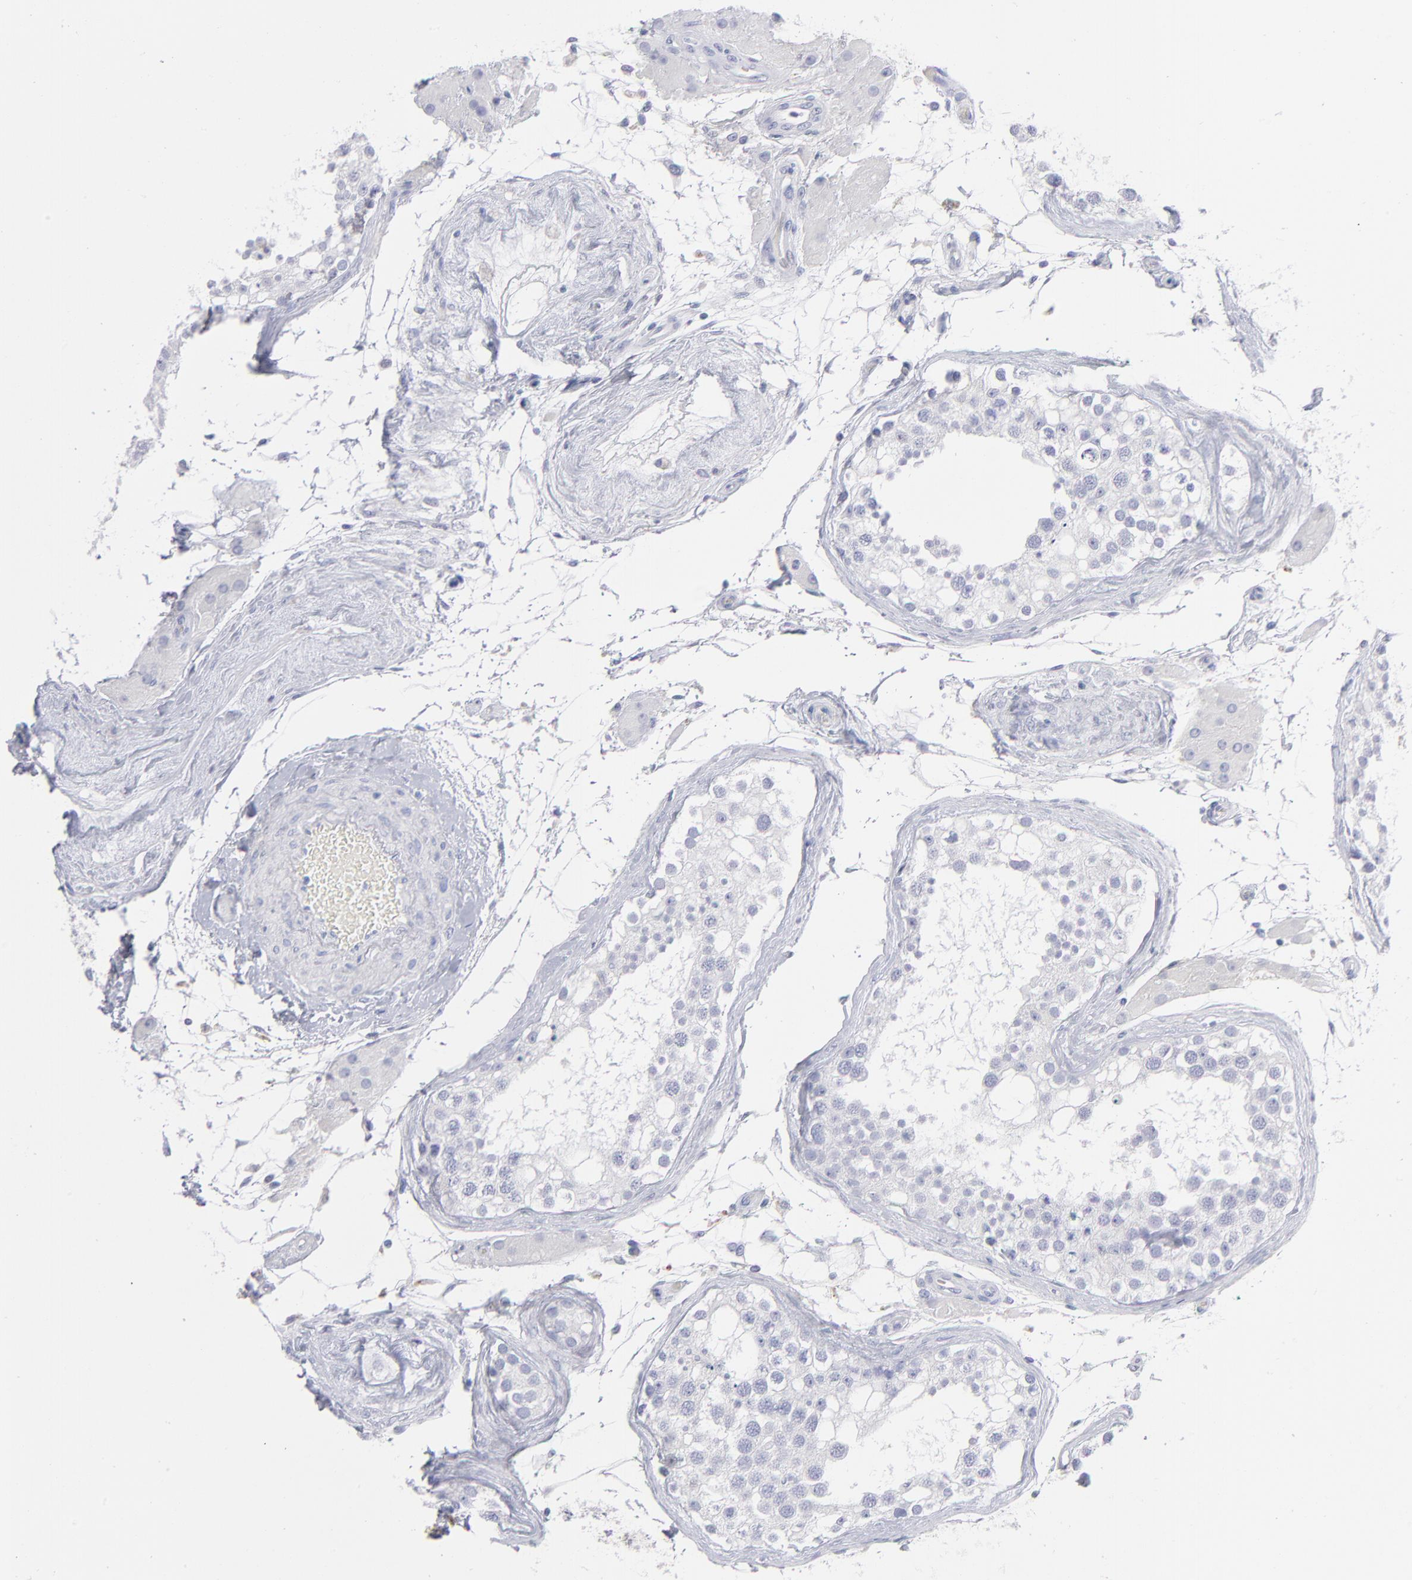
{"staining": {"intensity": "negative", "quantity": "none", "location": "none"}, "tissue": "testis", "cell_type": "Cells in seminiferous ducts", "image_type": "normal", "snomed": [{"axis": "morphology", "description": "Normal tissue, NOS"}, {"axis": "topography", "description": "Testis"}], "caption": "Immunohistochemistry (IHC) of benign testis reveals no positivity in cells in seminiferous ducts.", "gene": "HP", "patient": {"sex": "male", "age": 68}}